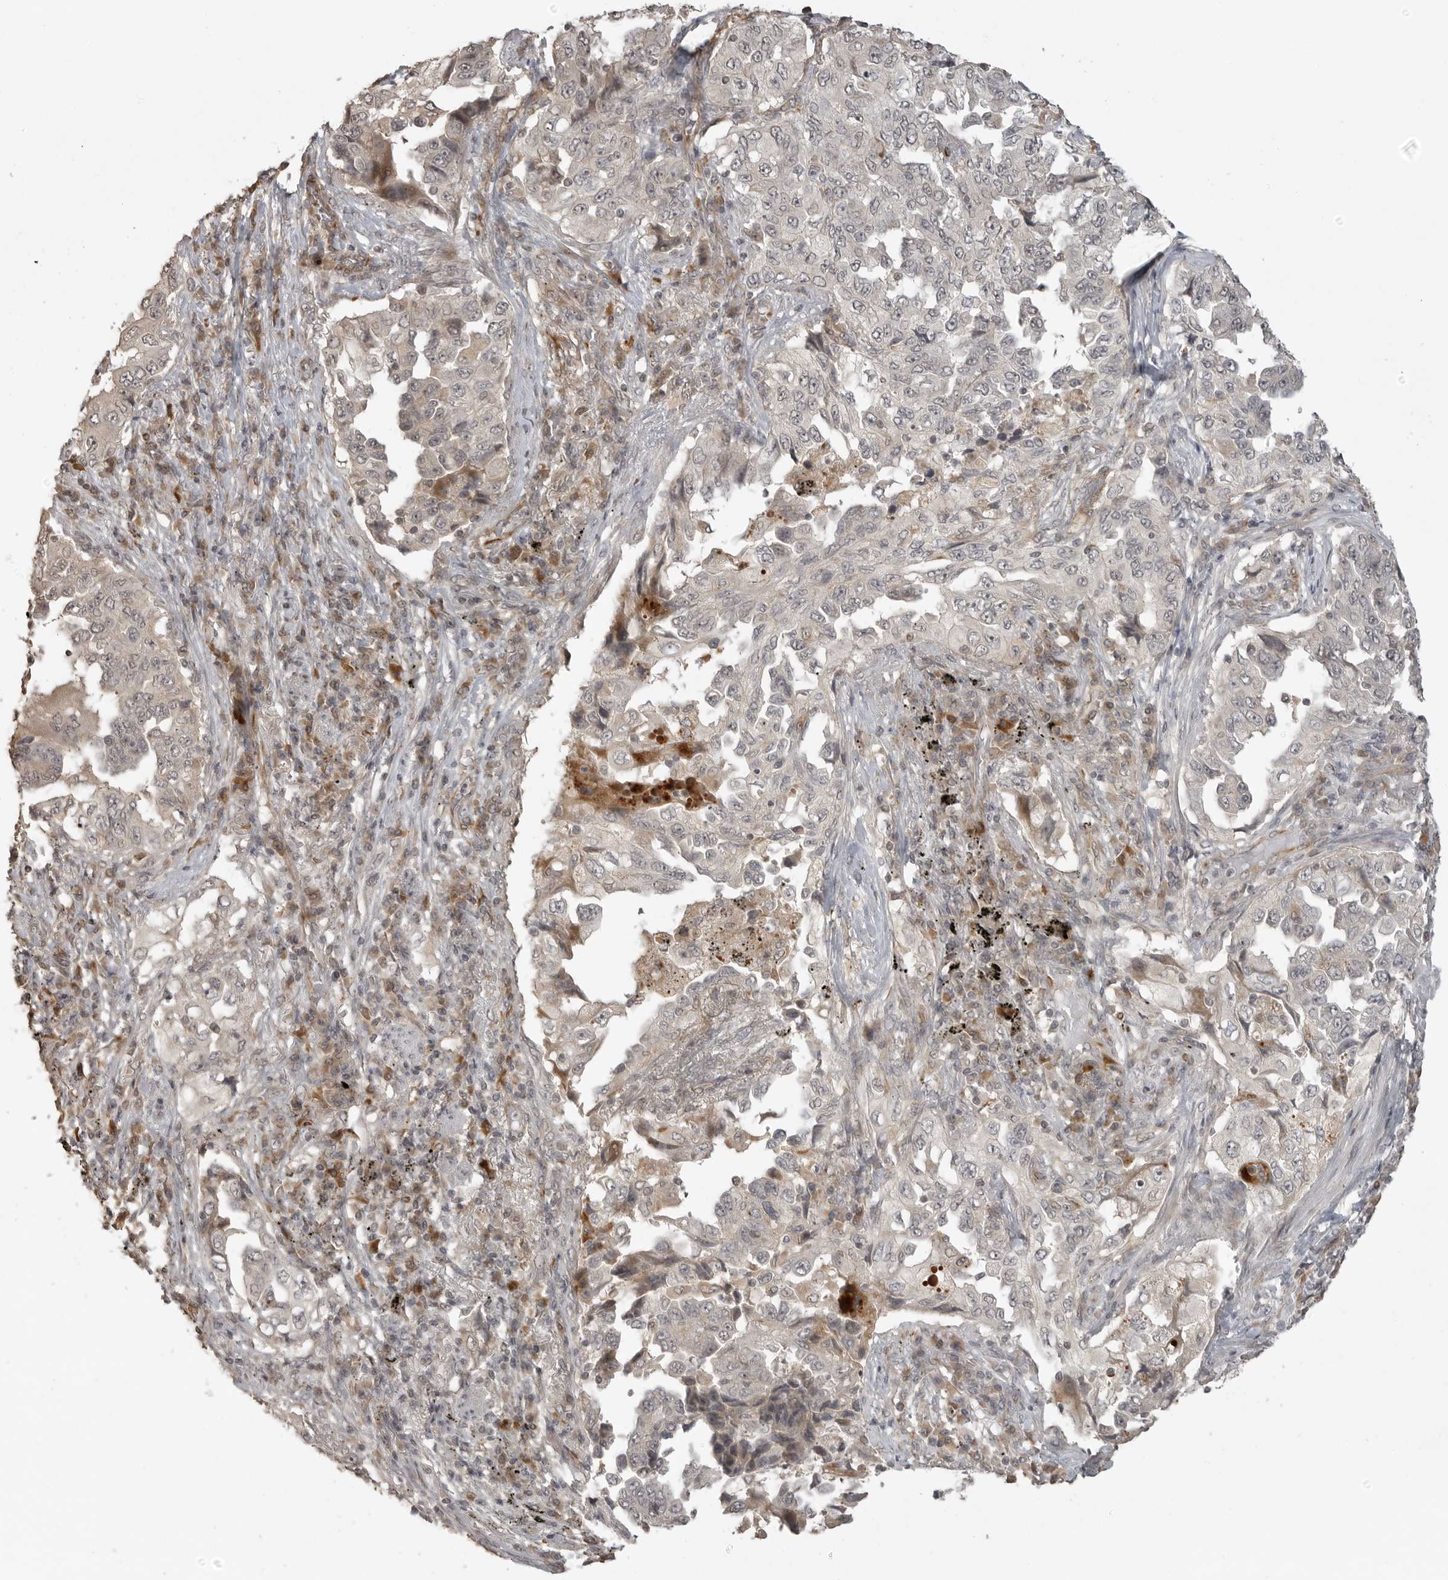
{"staining": {"intensity": "negative", "quantity": "none", "location": "none"}, "tissue": "lung cancer", "cell_type": "Tumor cells", "image_type": "cancer", "snomed": [{"axis": "morphology", "description": "Adenocarcinoma, NOS"}, {"axis": "topography", "description": "Lung"}], "caption": "Immunohistochemistry micrograph of neoplastic tissue: human lung cancer (adenocarcinoma) stained with DAB shows no significant protein positivity in tumor cells. (DAB immunohistochemistry visualized using brightfield microscopy, high magnification).", "gene": "SMG8", "patient": {"sex": "female", "age": 51}}